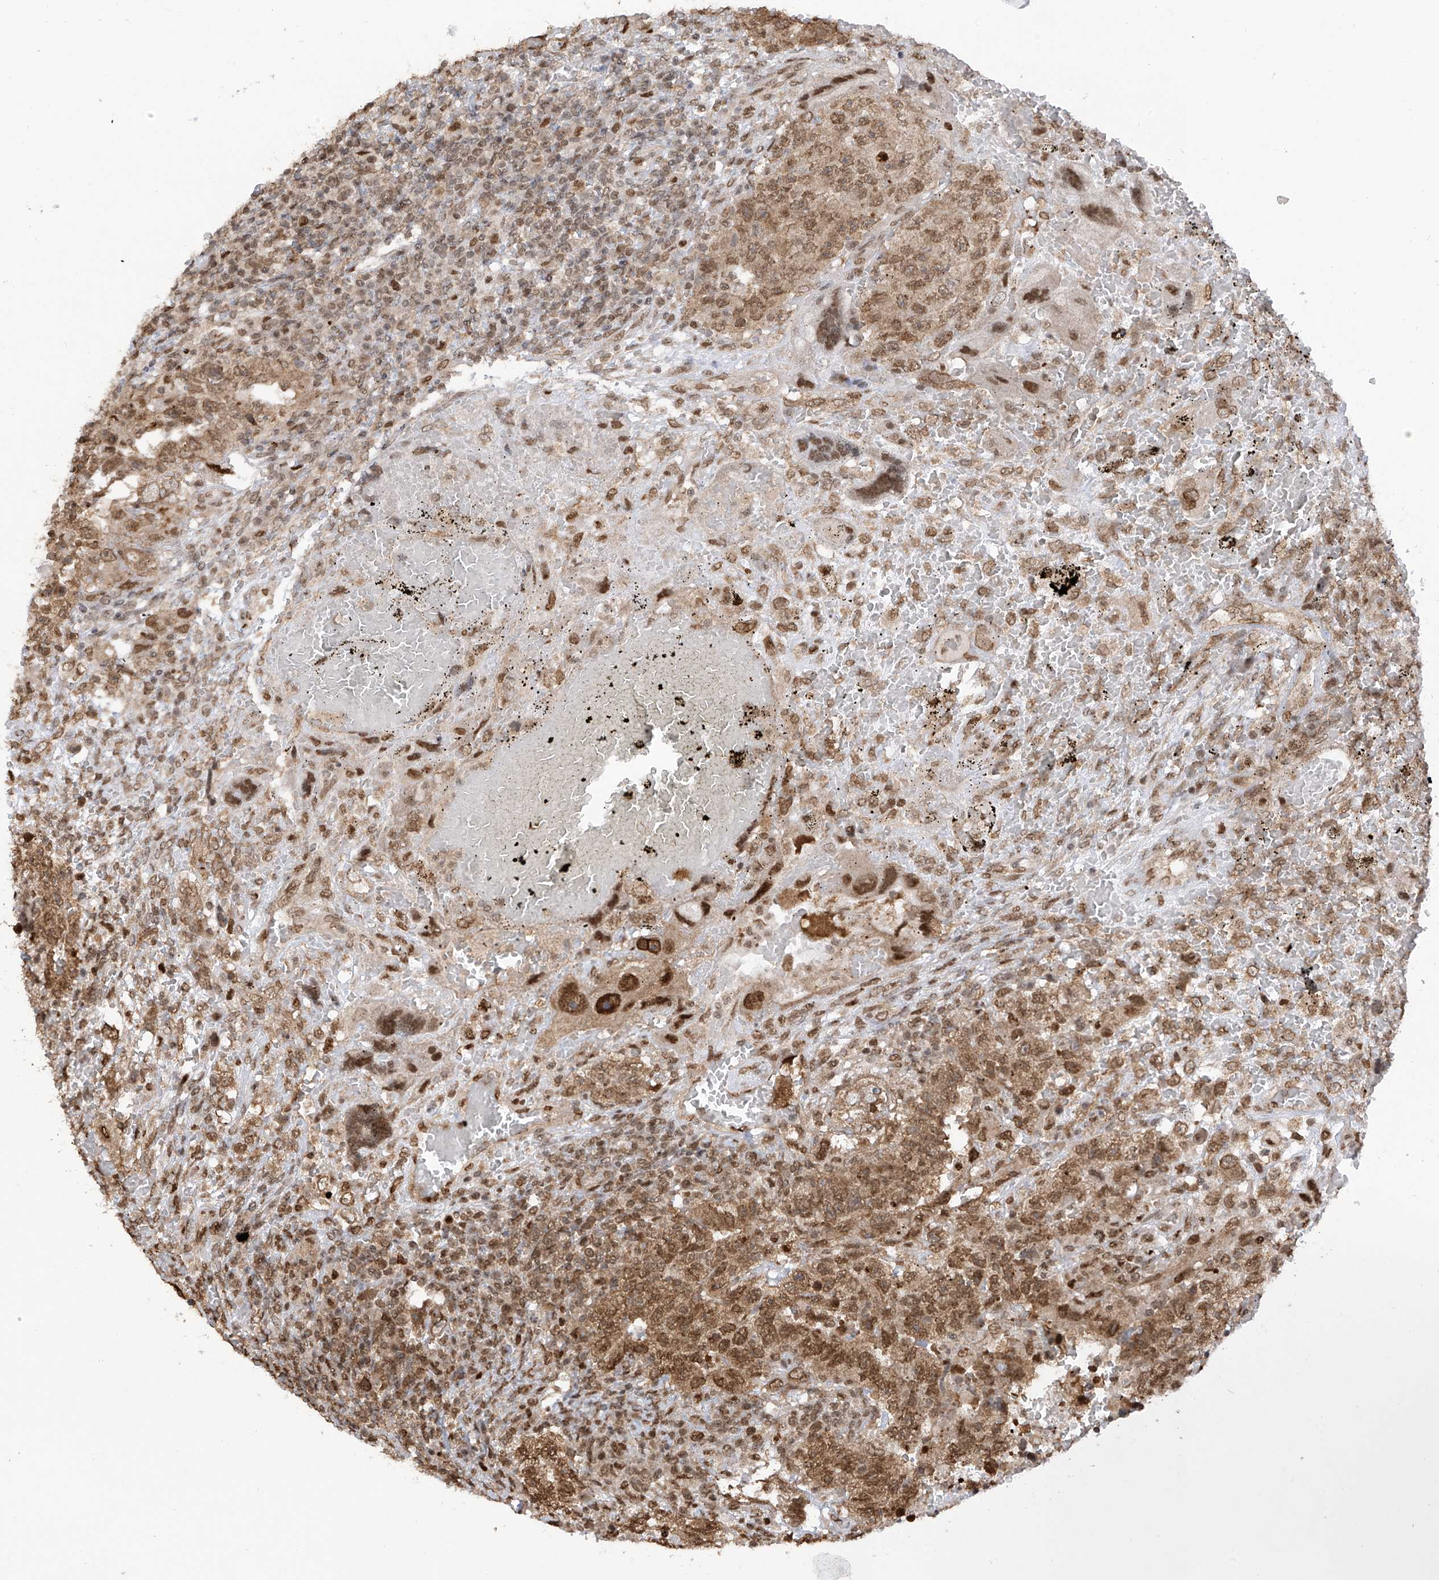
{"staining": {"intensity": "moderate", "quantity": ">75%", "location": "cytoplasmic/membranous,nuclear"}, "tissue": "testis cancer", "cell_type": "Tumor cells", "image_type": "cancer", "snomed": [{"axis": "morphology", "description": "Carcinoma, Embryonal, NOS"}, {"axis": "topography", "description": "Testis"}], "caption": "Protein expression analysis of human embryonal carcinoma (testis) reveals moderate cytoplasmic/membranous and nuclear positivity in approximately >75% of tumor cells. (DAB (3,3'-diaminobenzidine) = brown stain, brightfield microscopy at high magnification).", "gene": "KPNB1", "patient": {"sex": "male", "age": 26}}